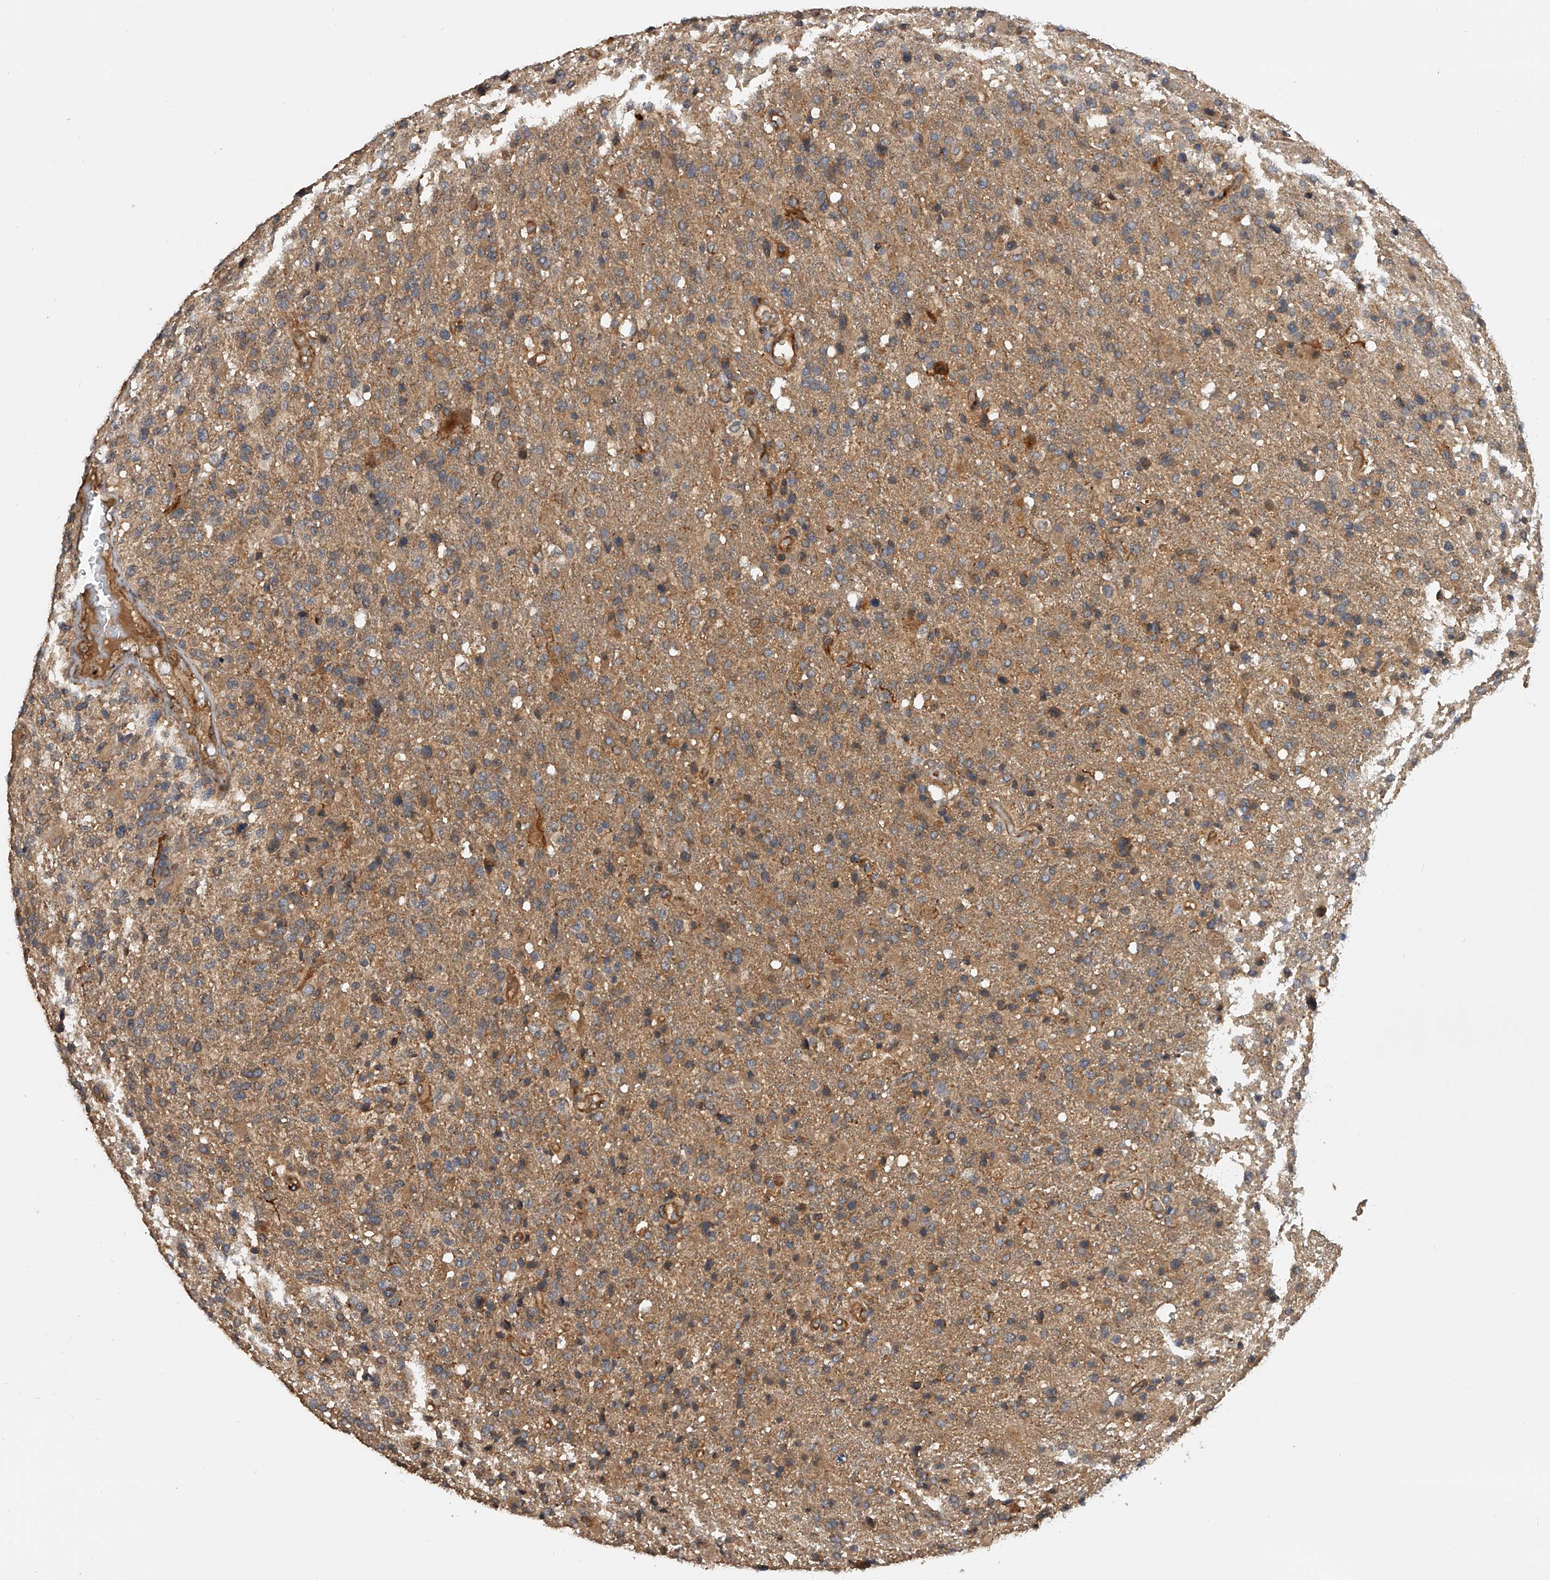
{"staining": {"intensity": "moderate", "quantity": "<25%", "location": "cytoplasmic/membranous"}, "tissue": "glioma", "cell_type": "Tumor cells", "image_type": "cancer", "snomed": [{"axis": "morphology", "description": "Glioma, malignant, High grade"}, {"axis": "topography", "description": "Brain"}], "caption": "Immunohistochemical staining of glioma demonstrates low levels of moderate cytoplasmic/membranous expression in about <25% of tumor cells. (IHC, brightfield microscopy, high magnification).", "gene": "PTPRA", "patient": {"sex": "male", "age": 72}}